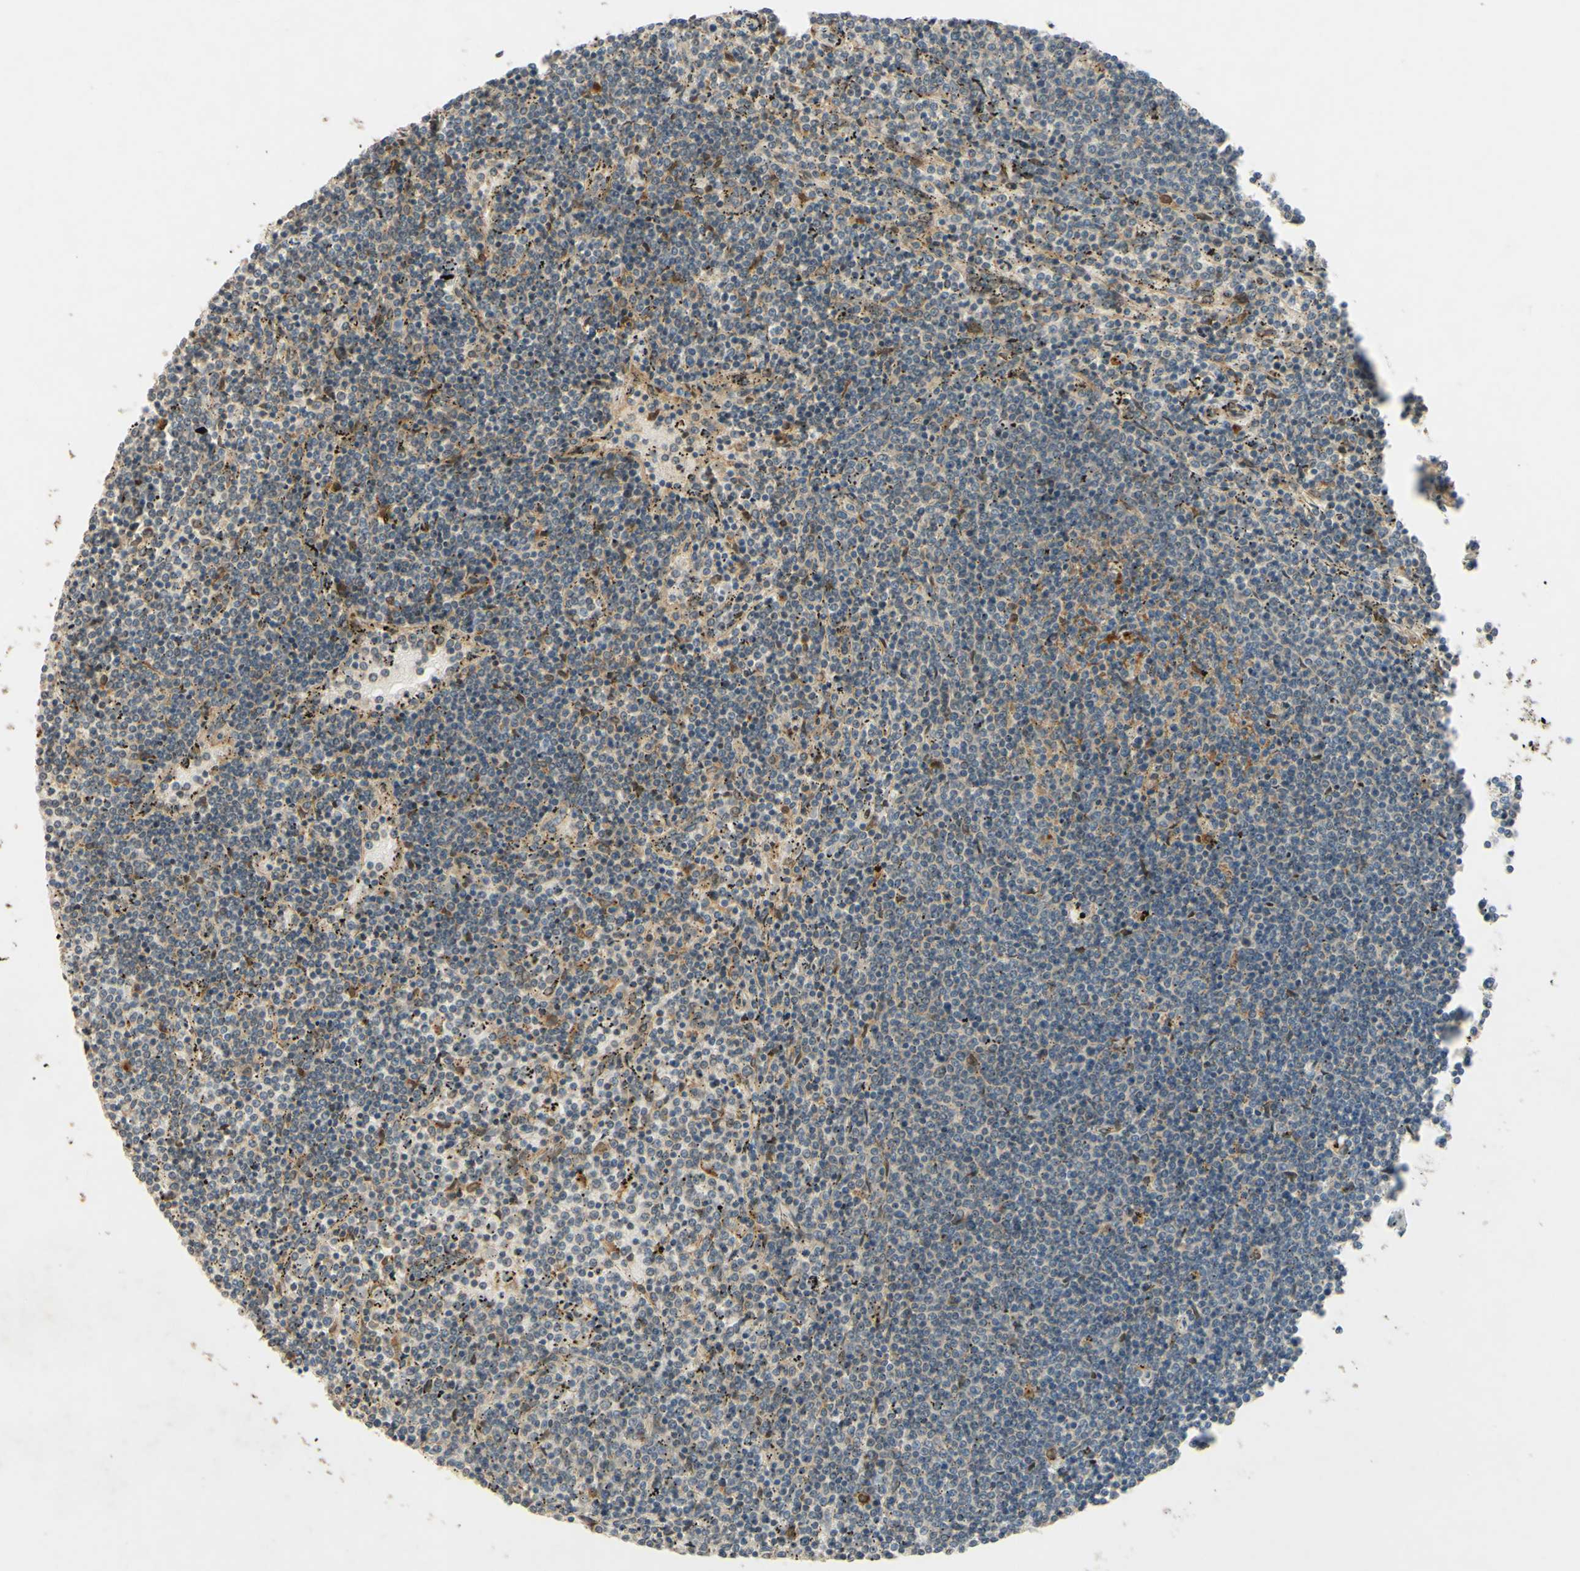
{"staining": {"intensity": "negative", "quantity": "none", "location": "none"}, "tissue": "lymphoma", "cell_type": "Tumor cells", "image_type": "cancer", "snomed": [{"axis": "morphology", "description": "Malignant lymphoma, non-Hodgkin's type, Low grade"}, {"axis": "topography", "description": "Spleen"}], "caption": "This is an immunohistochemistry (IHC) photomicrograph of lymphoma. There is no staining in tumor cells.", "gene": "PTPRU", "patient": {"sex": "female", "age": 50}}